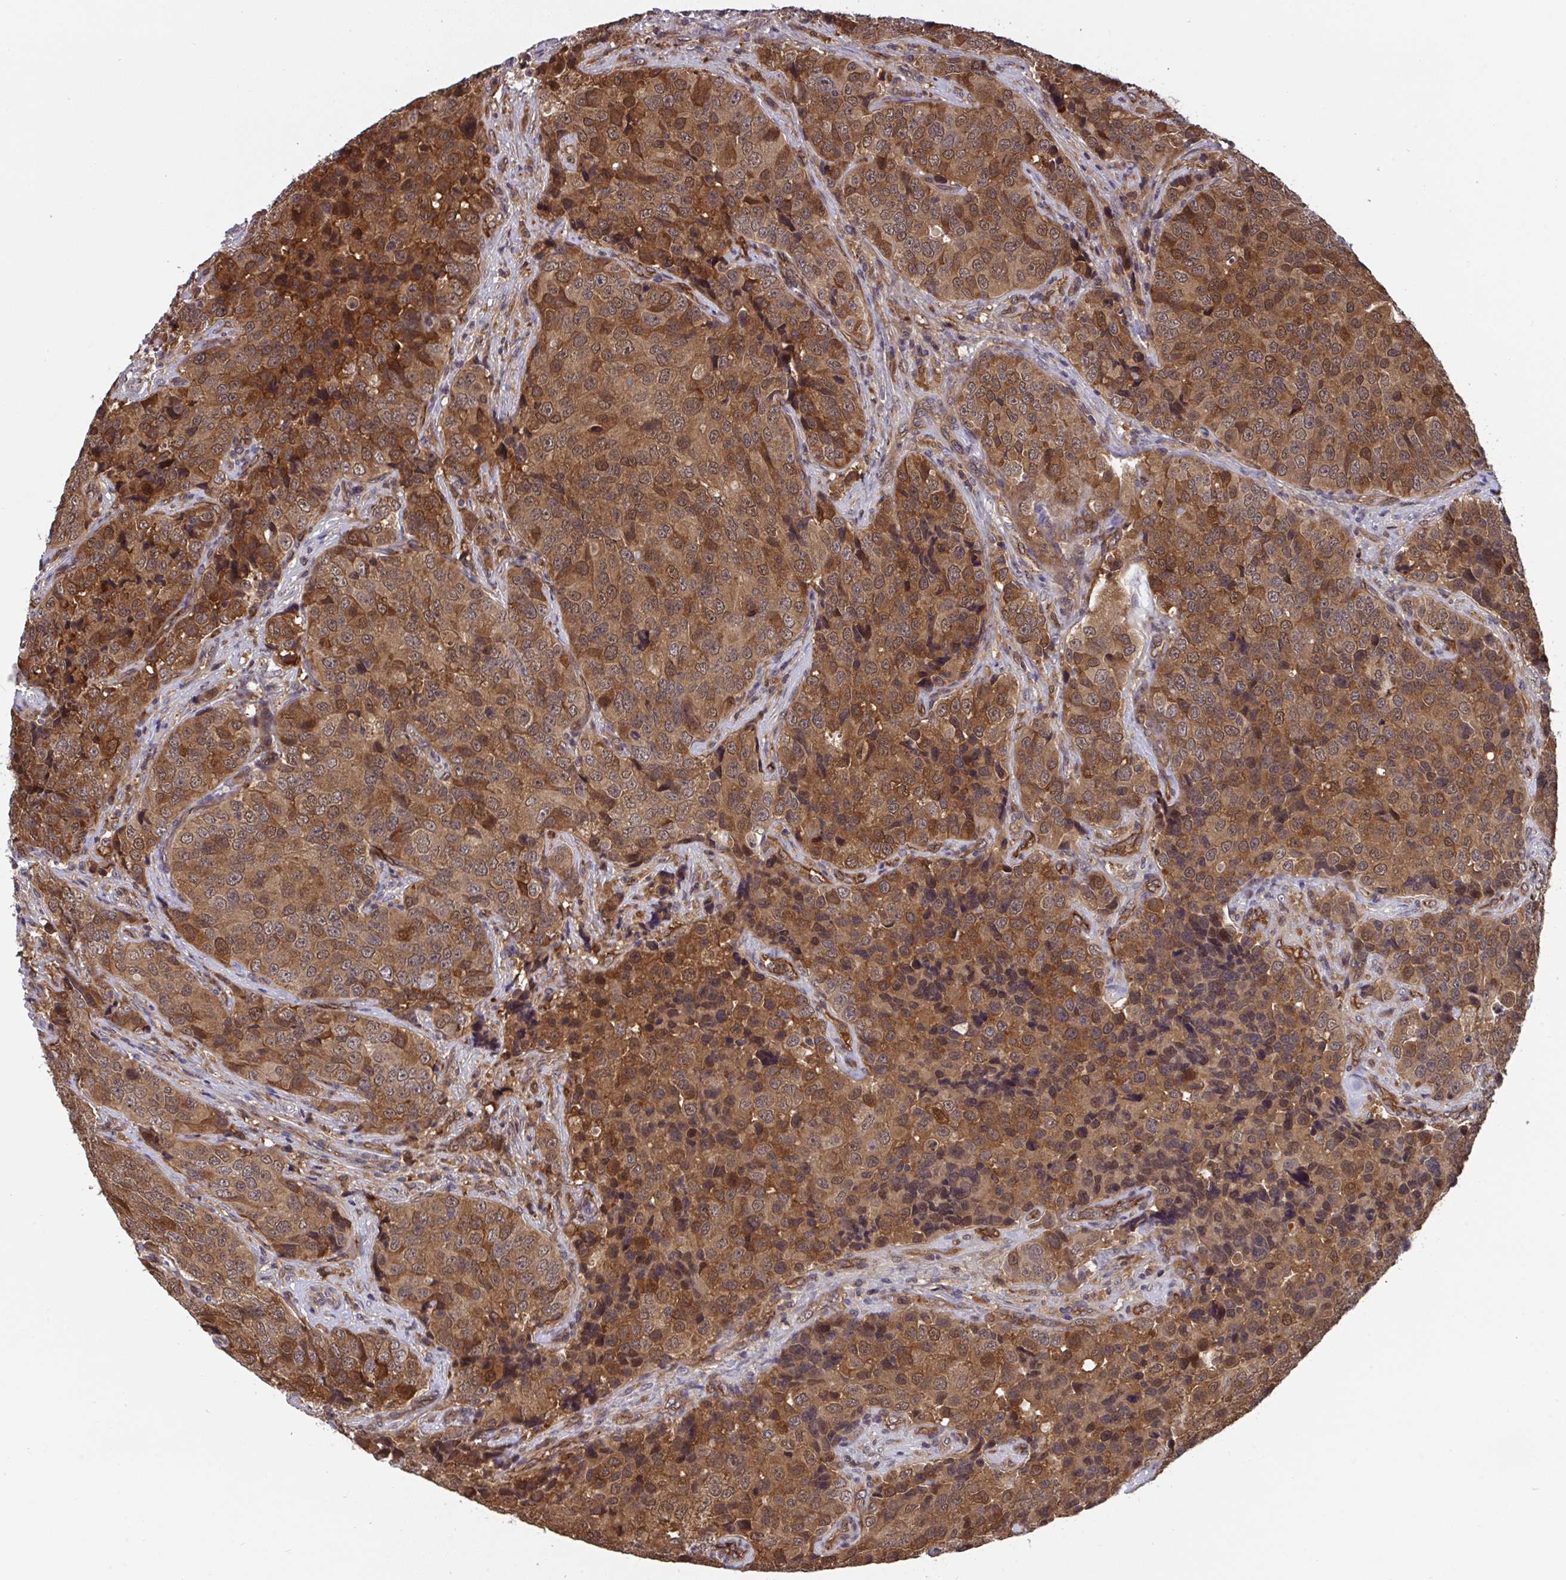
{"staining": {"intensity": "moderate", "quantity": ">75%", "location": "cytoplasmic/membranous,nuclear"}, "tissue": "urothelial cancer", "cell_type": "Tumor cells", "image_type": "cancer", "snomed": [{"axis": "morphology", "description": "Urothelial carcinoma, NOS"}, {"axis": "topography", "description": "Urinary bladder"}], "caption": "Immunohistochemical staining of transitional cell carcinoma exhibits medium levels of moderate cytoplasmic/membranous and nuclear positivity in about >75% of tumor cells.", "gene": "TIGAR", "patient": {"sex": "male", "age": 52}}